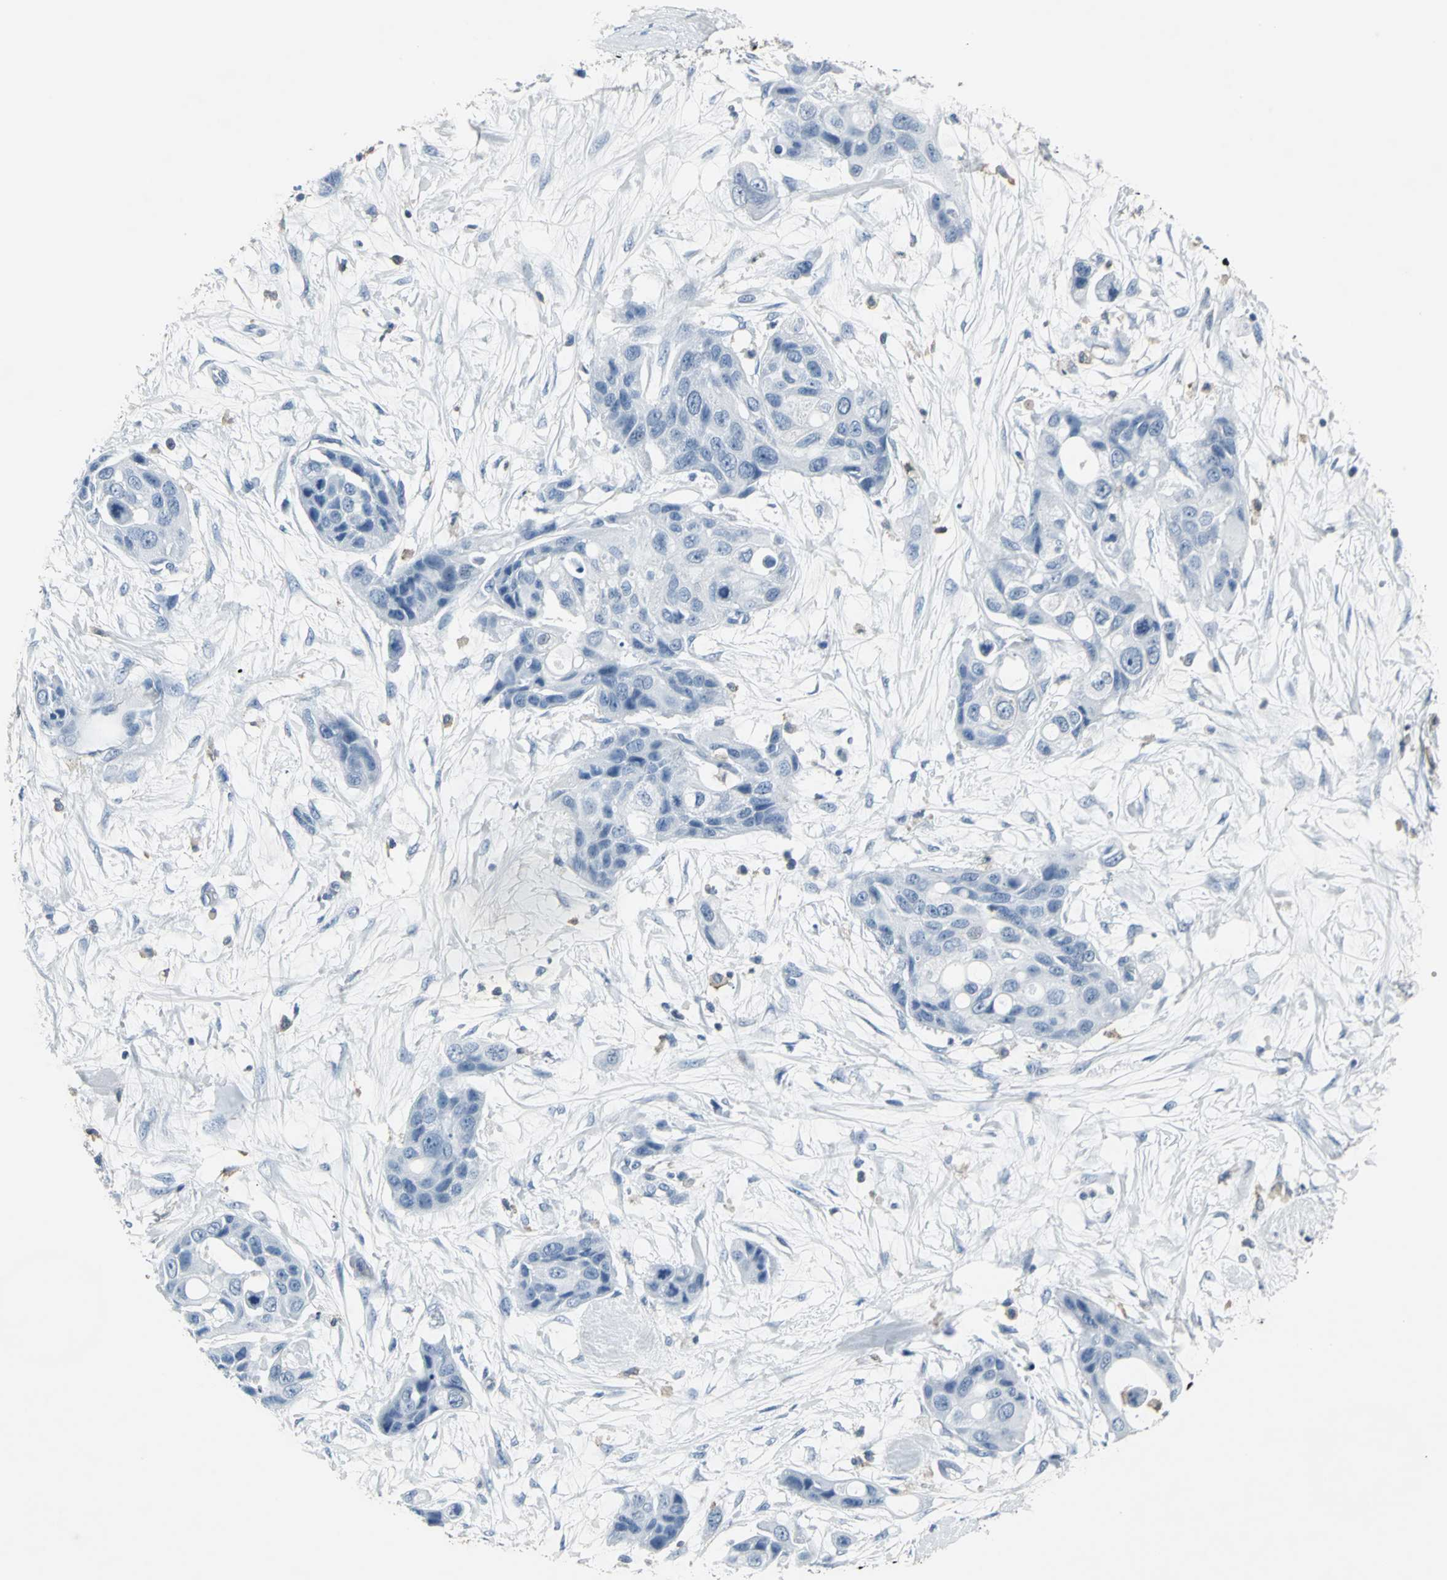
{"staining": {"intensity": "negative", "quantity": "none", "location": "none"}, "tissue": "pancreatic cancer", "cell_type": "Tumor cells", "image_type": "cancer", "snomed": [{"axis": "morphology", "description": "Adenocarcinoma, NOS"}, {"axis": "topography", "description": "Pancreas"}], "caption": "Tumor cells show no significant positivity in adenocarcinoma (pancreatic).", "gene": "IQGAP2", "patient": {"sex": "female", "age": 60}}